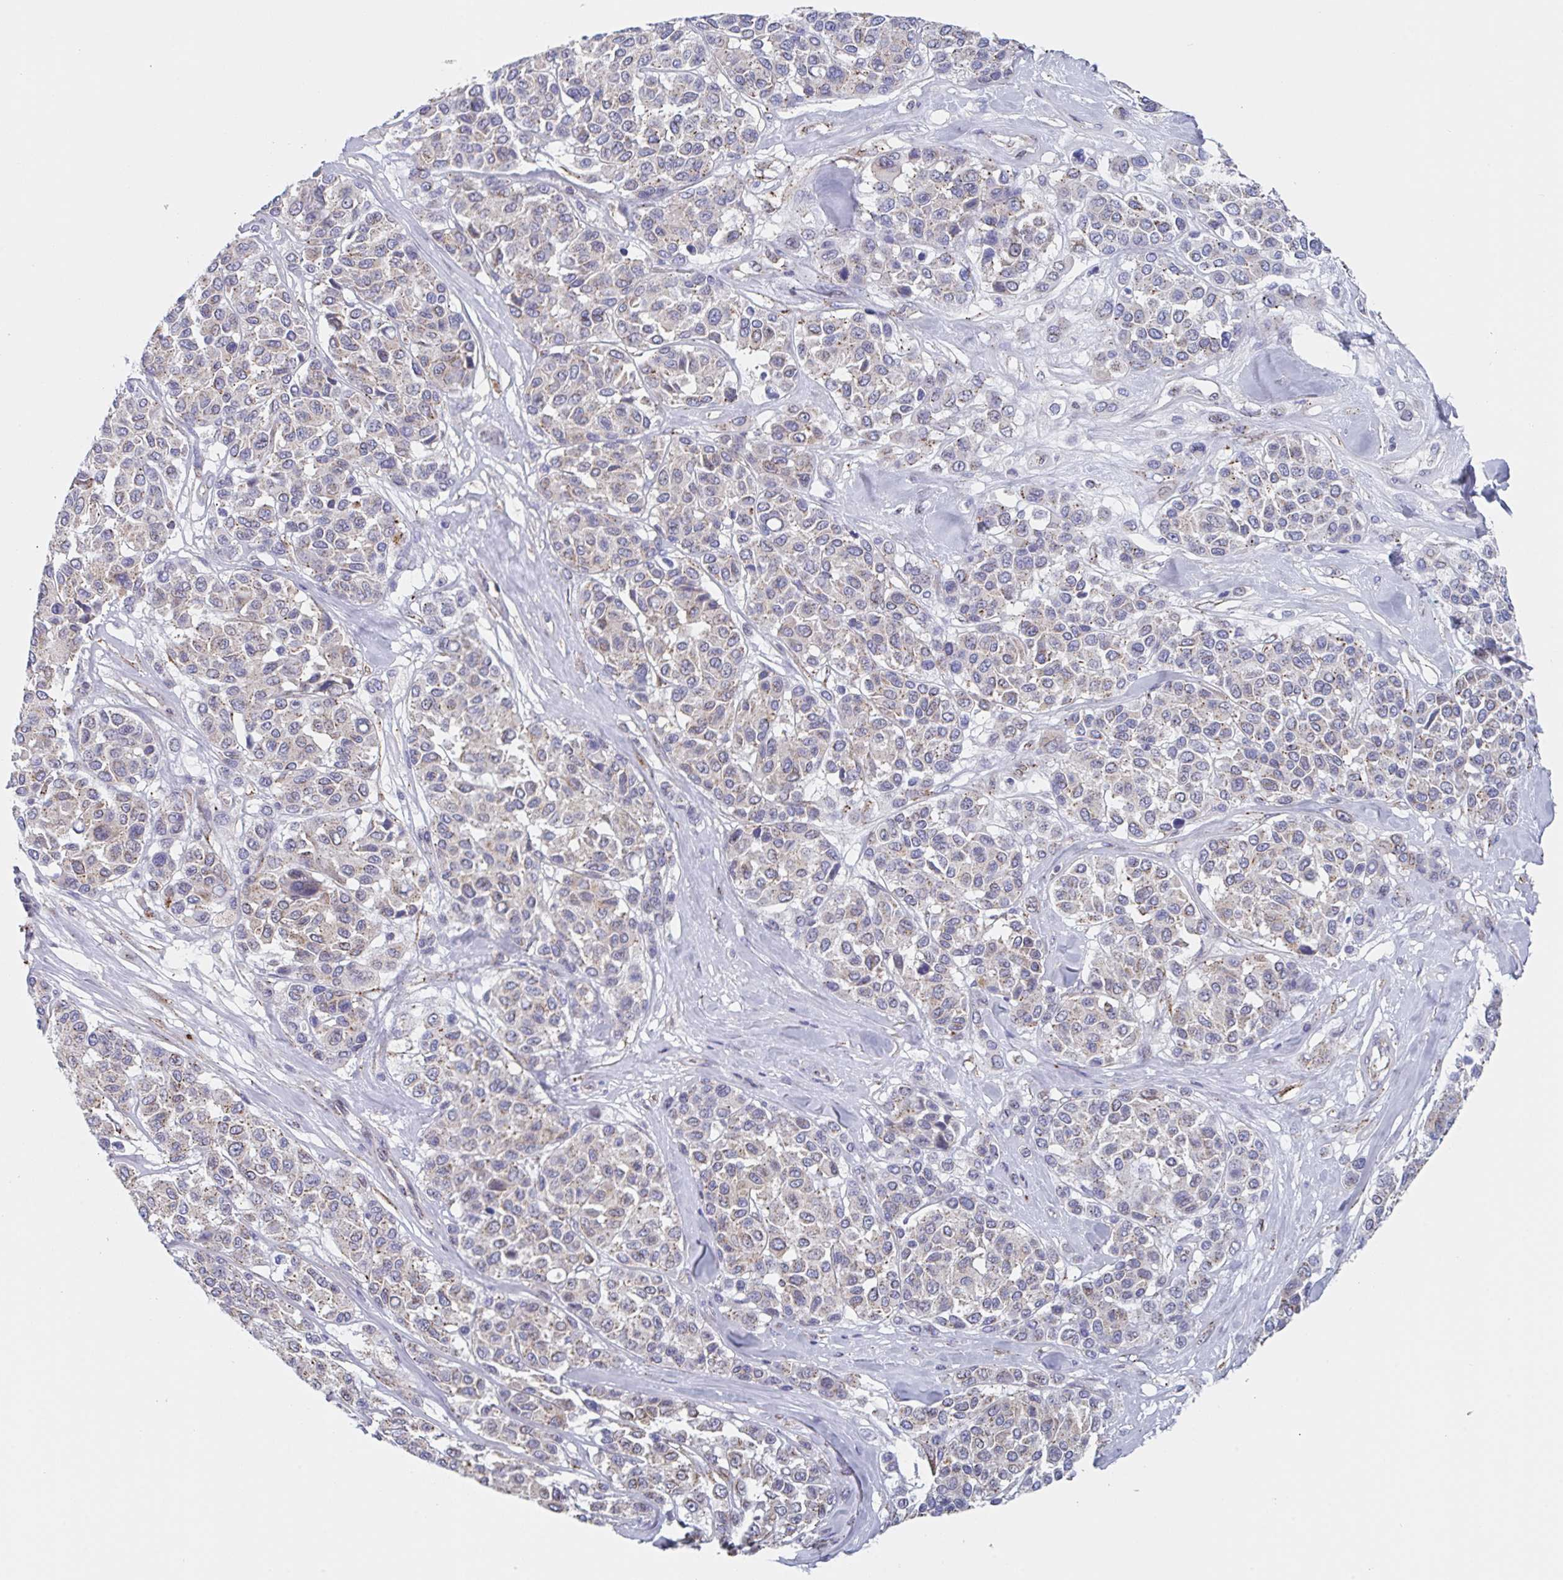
{"staining": {"intensity": "negative", "quantity": "none", "location": "none"}, "tissue": "melanoma", "cell_type": "Tumor cells", "image_type": "cancer", "snomed": [{"axis": "morphology", "description": "Malignant melanoma, NOS"}, {"axis": "topography", "description": "Skin"}], "caption": "A micrograph of malignant melanoma stained for a protein reveals no brown staining in tumor cells.", "gene": "PROSER3", "patient": {"sex": "female", "age": 66}}